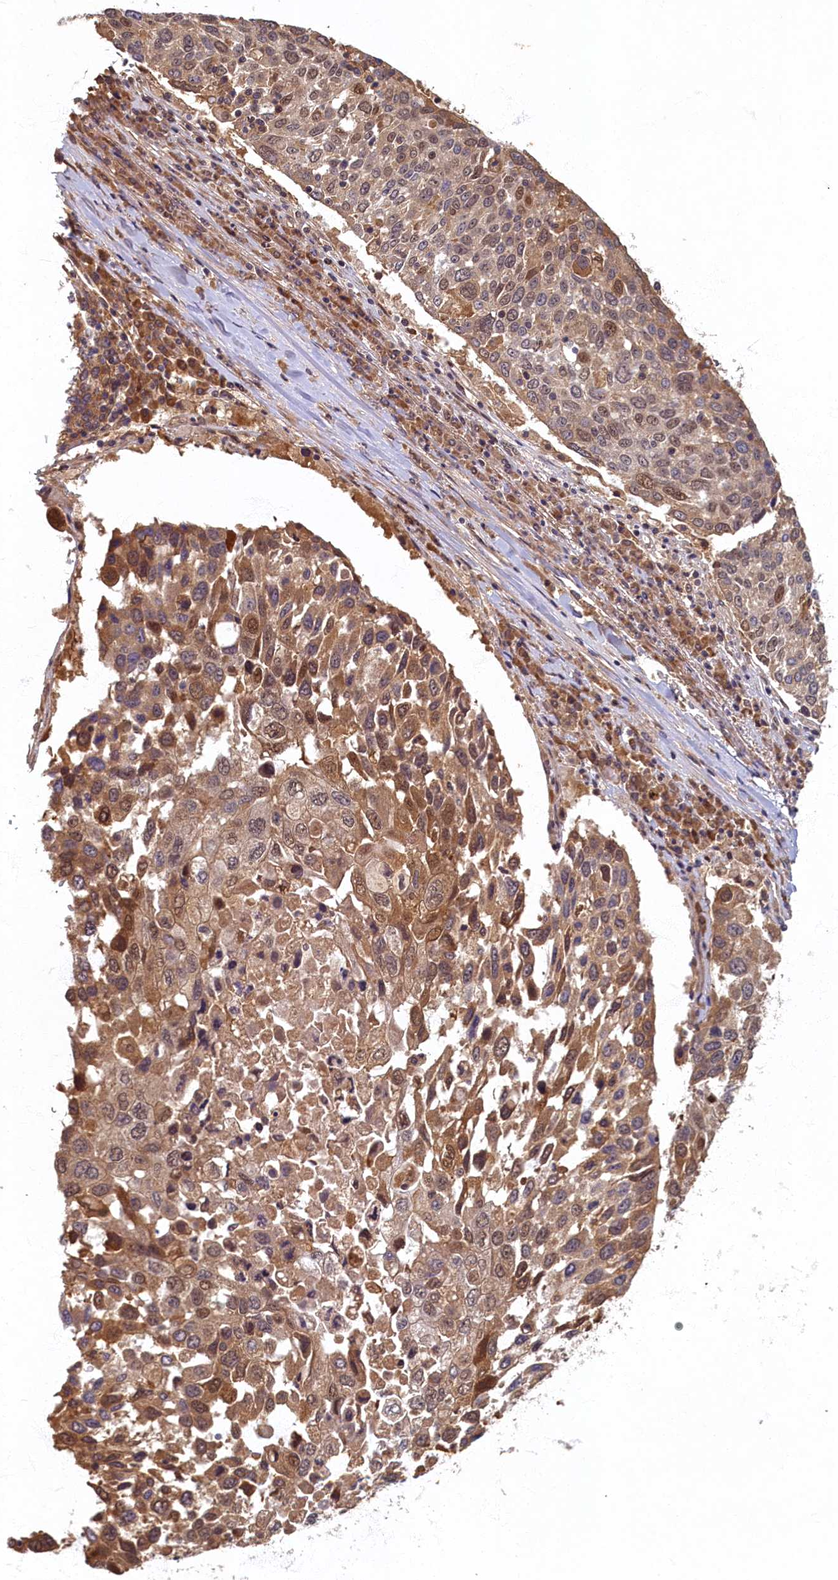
{"staining": {"intensity": "moderate", "quantity": "<25%", "location": "cytoplasmic/membranous,nuclear"}, "tissue": "lung cancer", "cell_type": "Tumor cells", "image_type": "cancer", "snomed": [{"axis": "morphology", "description": "Squamous cell carcinoma, NOS"}, {"axis": "topography", "description": "Lung"}], "caption": "The immunohistochemical stain labels moderate cytoplasmic/membranous and nuclear positivity in tumor cells of squamous cell carcinoma (lung) tissue. (brown staining indicates protein expression, while blue staining denotes nuclei).", "gene": "LCMT2", "patient": {"sex": "male", "age": 65}}